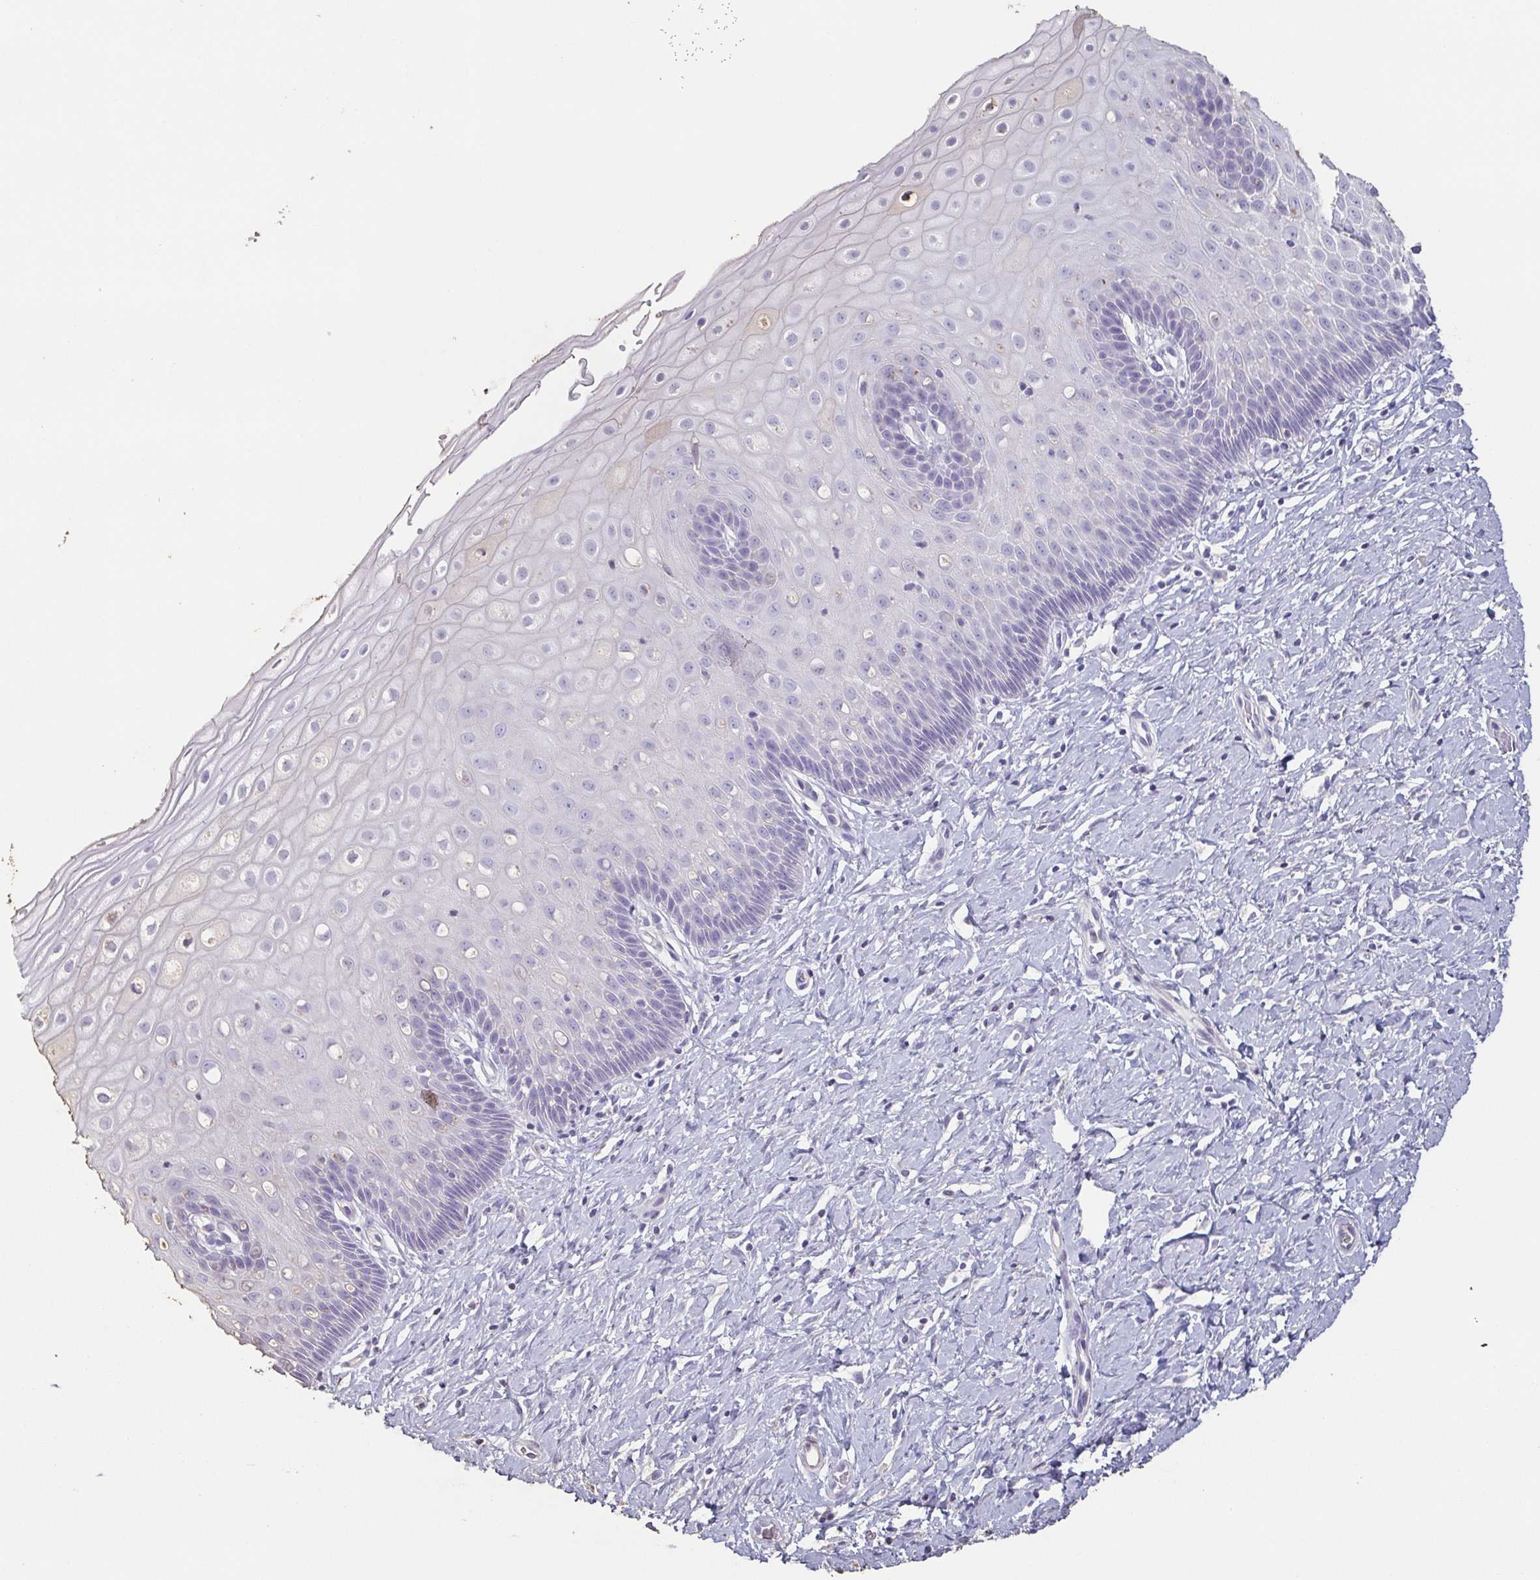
{"staining": {"intensity": "negative", "quantity": "none", "location": "none"}, "tissue": "cervix", "cell_type": "Glandular cells", "image_type": "normal", "snomed": [{"axis": "morphology", "description": "Normal tissue, NOS"}, {"axis": "topography", "description": "Cervix"}], "caption": "Human cervix stained for a protein using immunohistochemistry shows no expression in glandular cells.", "gene": "BPIFA2", "patient": {"sex": "female", "age": 37}}